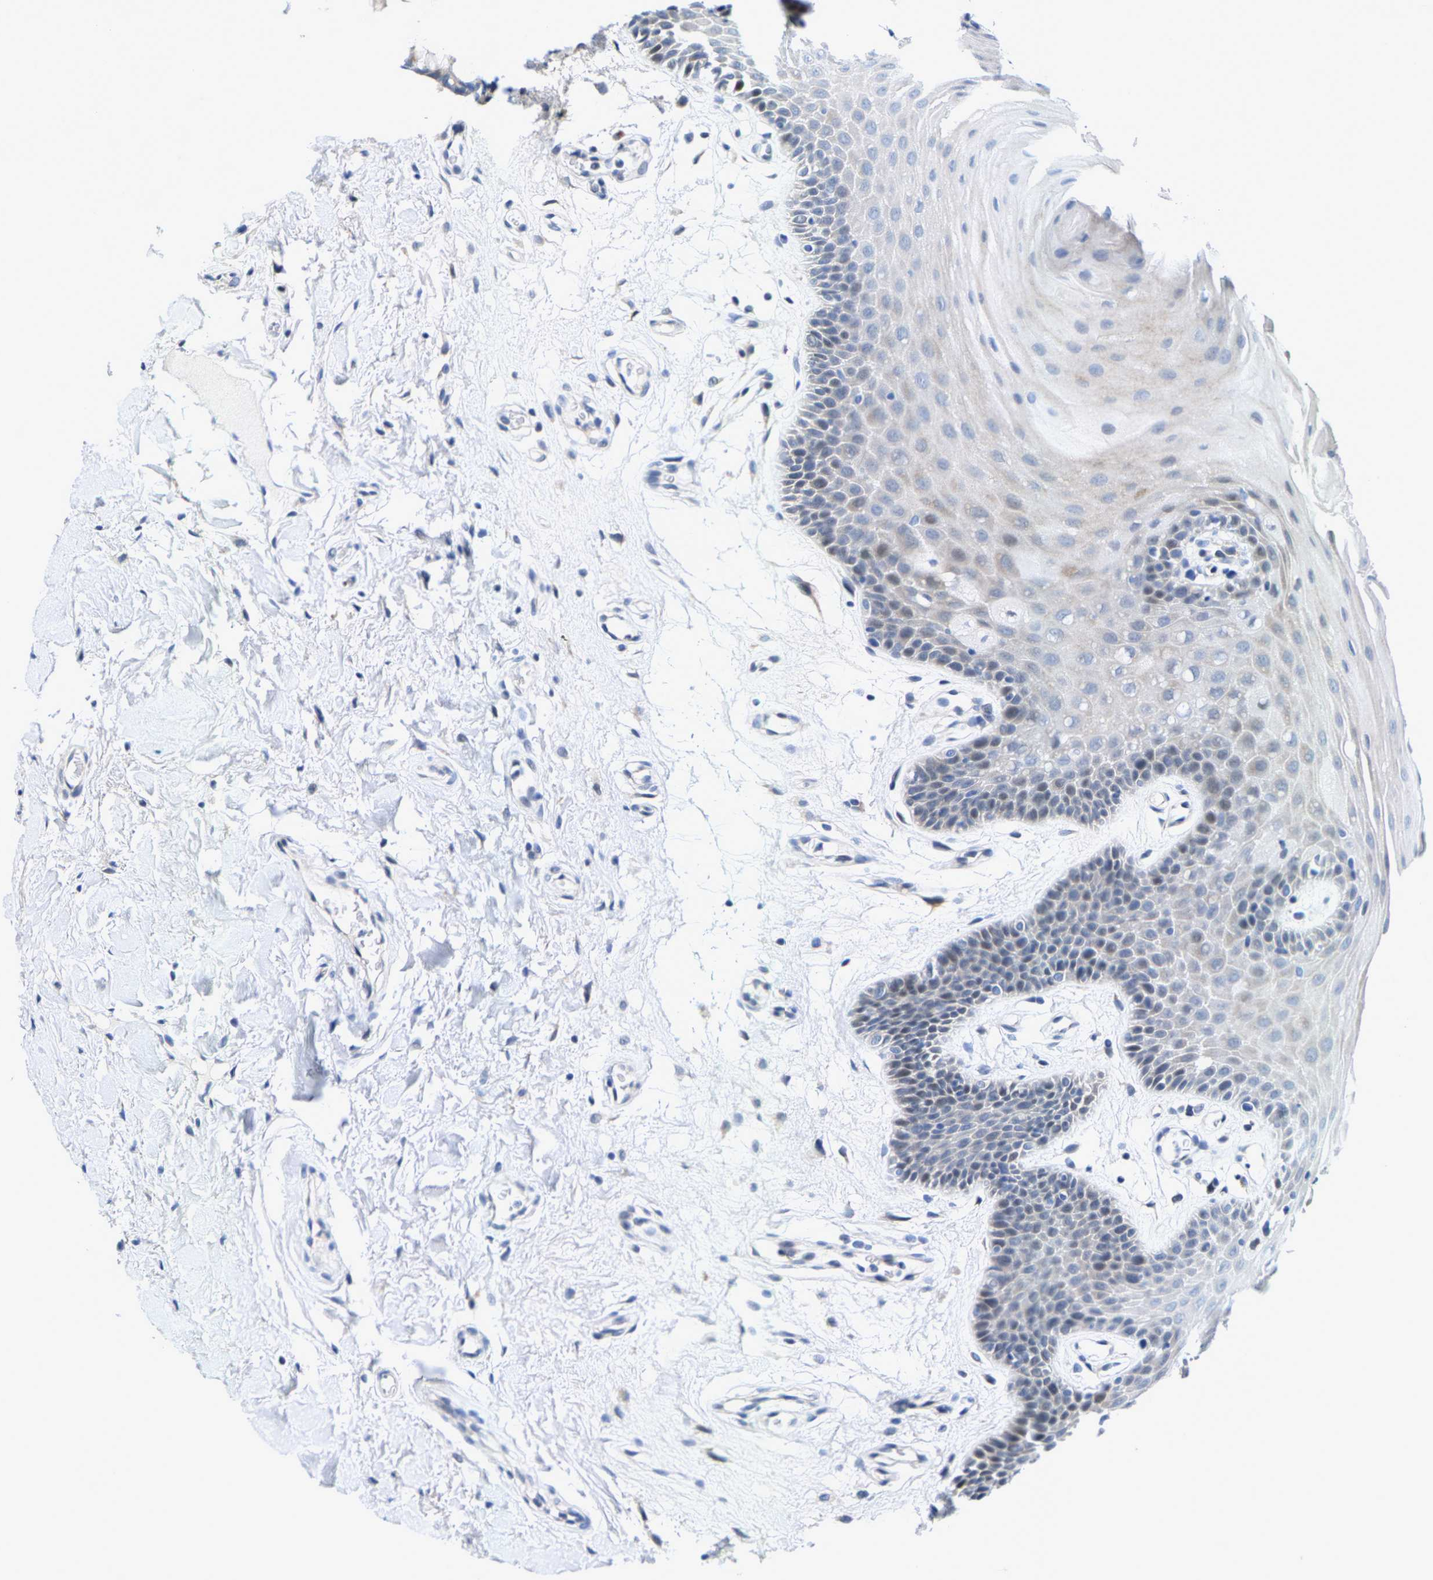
{"staining": {"intensity": "negative", "quantity": "none", "location": "none"}, "tissue": "oral mucosa", "cell_type": "Squamous epithelial cells", "image_type": "normal", "snomed": [{"axis": "morphology", "description": "Normal tissue, NOS"}, {"axis": "morphology", "description": "Squamous cell carcinoma, NOS"}, {"axis": "topography", "description": "Oral tissue"}, {"axis": "topography", "description": "Head-Neck"}], "caption": "This histopathology image is of benign oral mucosa stained with immunohistochemistry to label a protein in brown with the nuclei are counter-stained blue. There is no staining in squamous epithelial cells.", "gene": "KLHL1", "patient": {"sex": "male", "age": 71}}